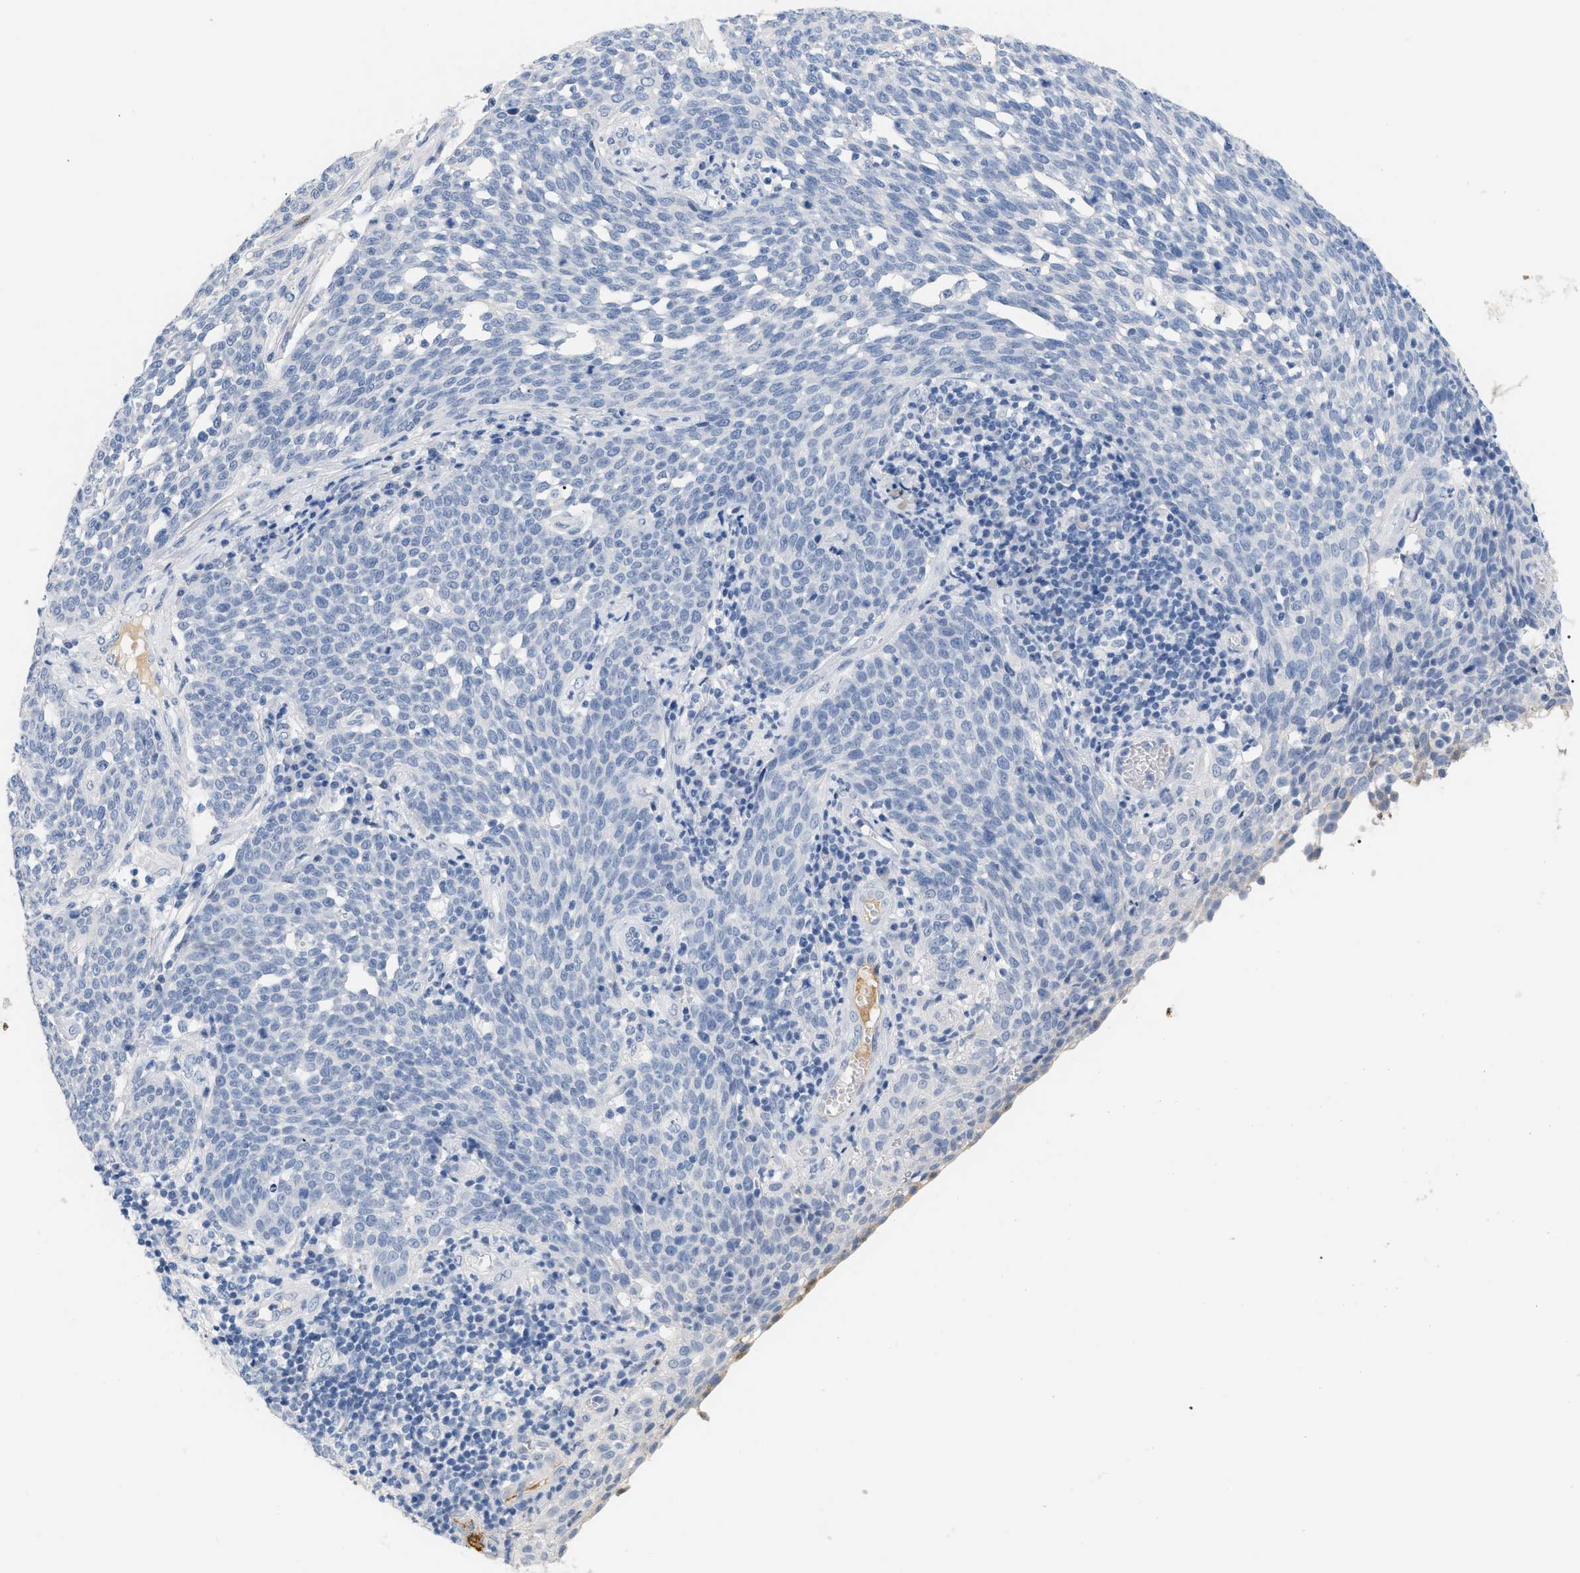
{"staining": {"intensity": "negative", "quantity": "none", "location": "none"}, "tissue": "cervical cancer", "cell_type": "Tumor cells", "image_type": "cancer", "snomed": [{"axis": "morphology", "description": "Squamous cell carcinoma, NOS"}, {"axis": "topography", "description": "Cervix"}], "caption": "DAB immunohistochemical staining of human cervical cancer (squamous cell carcinoma) demonstrates no significant expression in tumor cells.", "gene": "CFH", "patient": {"sex": "female", "age": 34}}